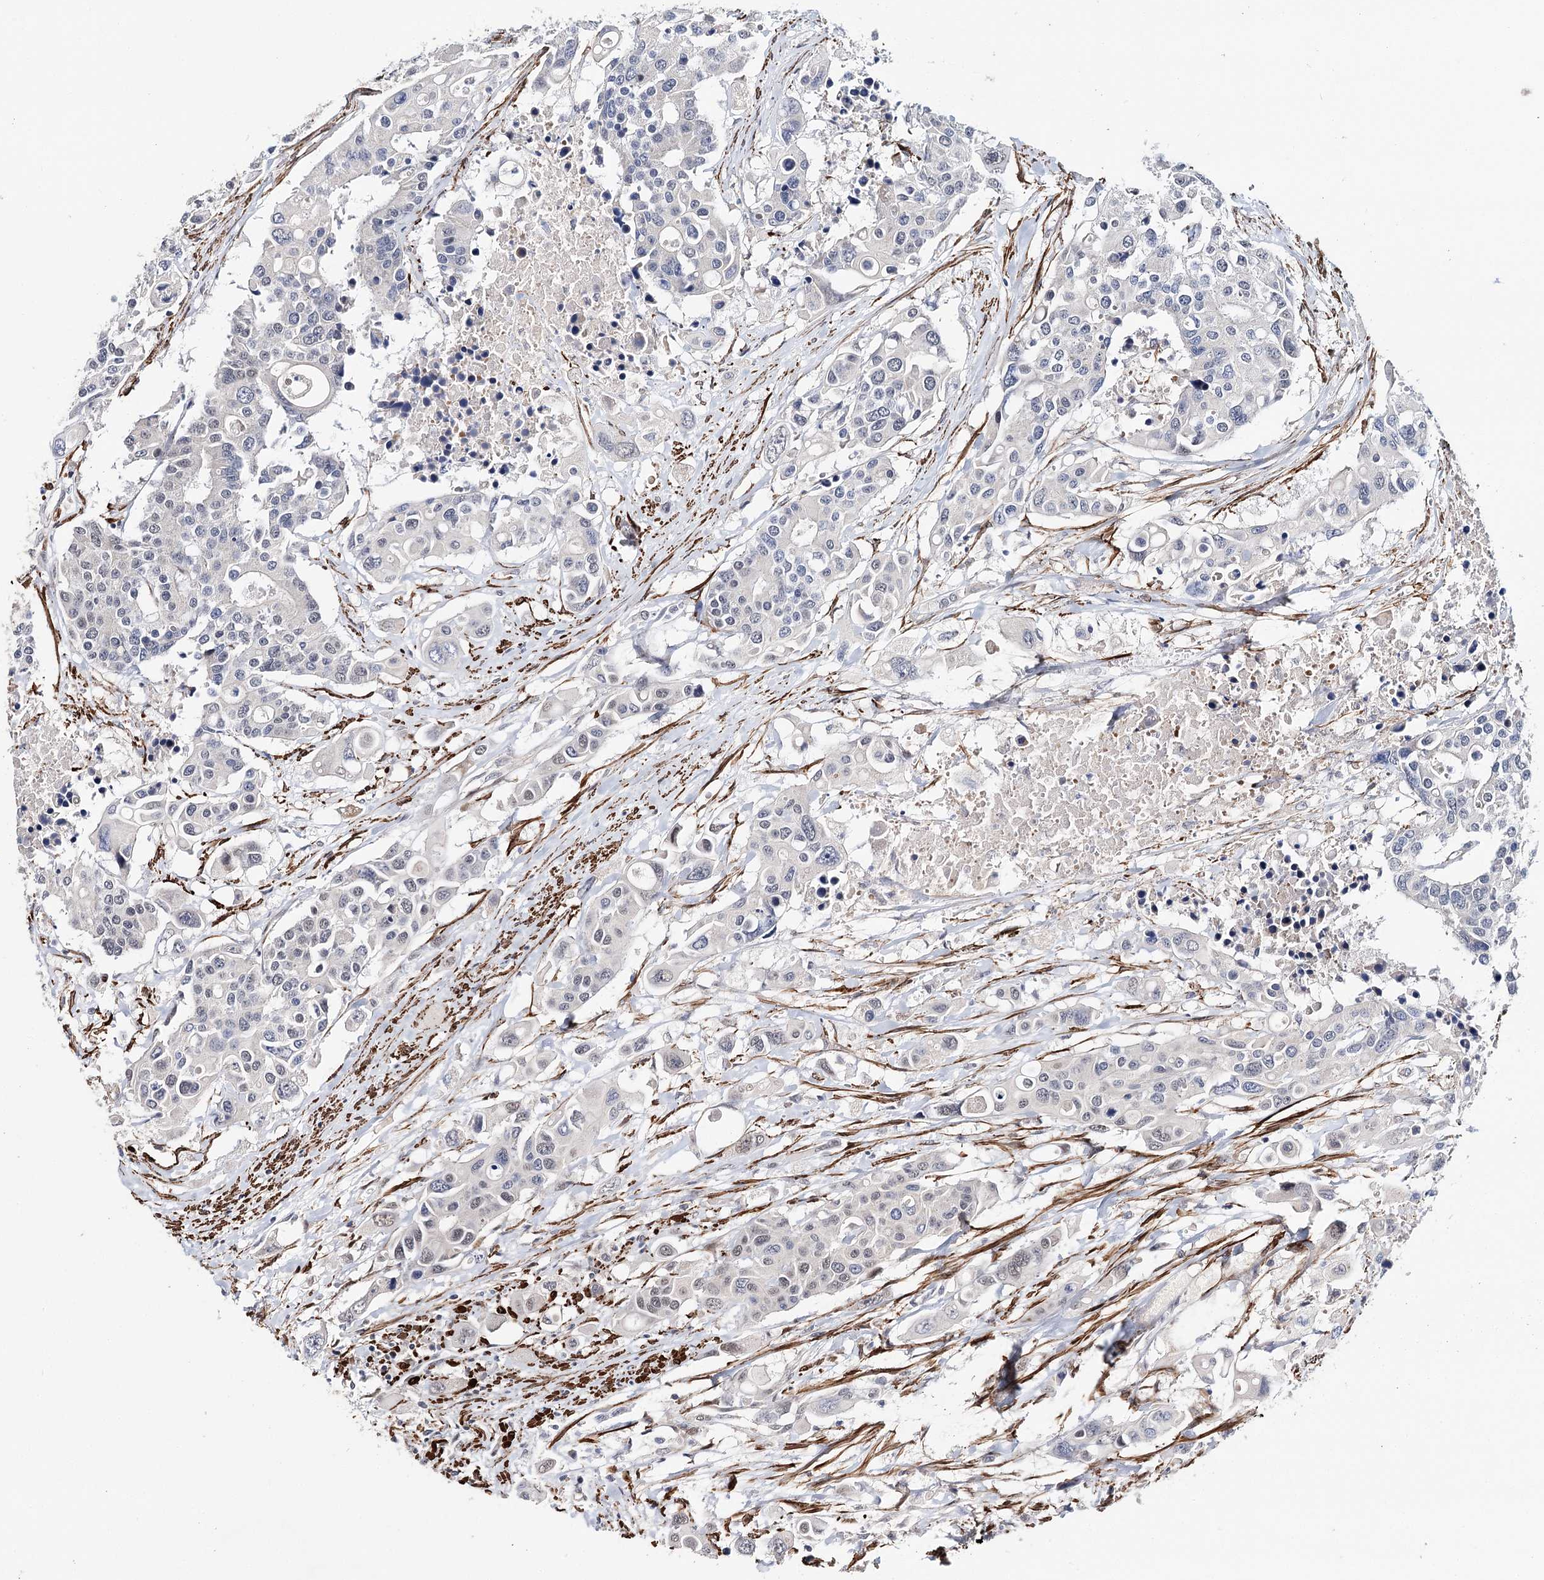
{"staining": {"intensity": "negative", "quantity": "none", "location": "none"}, "tissue": "colorectal cancer", "cell_type": "Tumor cells", "image_type": "cancer", "snomed": [{"axis": "morphology", "description": "Adenocarcinoma, NOS"}, {"axis": "topography", "description": "Colon"}], "caption": "Human colorectal adenocarcinoma stained for a protein using immunohistochemistry (IHC) reveals no staining in tumor cells.", "gene": "CFAP46", "patient": {"sex": "male", "age": 77}}